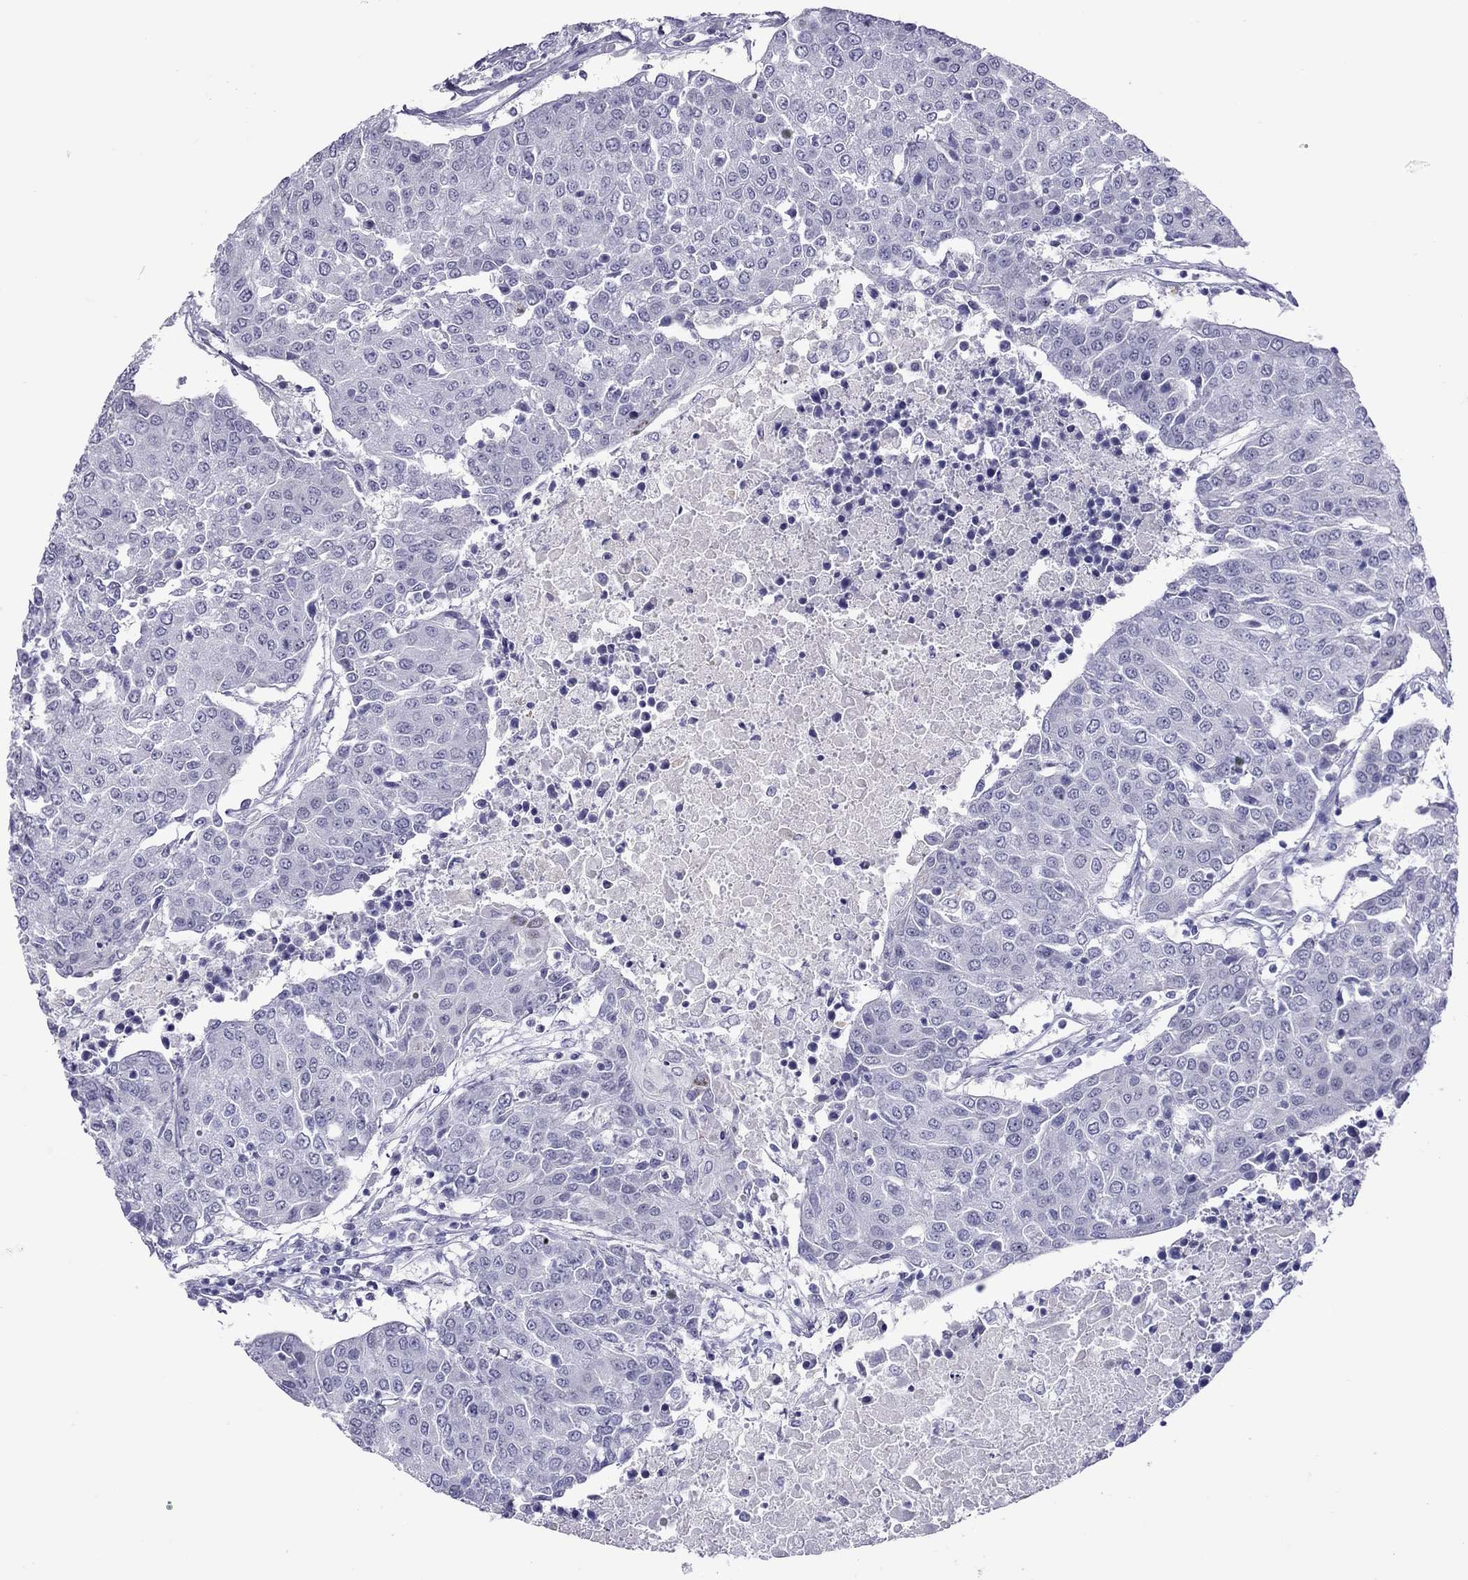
{"staining": {"intensity": "negative", "quantity": "none", "location": "none"}, "tissue": "urothelial cancer", "cell_type": "Tumor cells", "image_type": "cancer", "snomed": [{"axis": "morphology", "description": "Urothelial carcinoma, High grade"}, {"axis": "topography", "description": "Urinary bladder"}], "caption": "Protein analysis of urothelial cancer displays no significant expression in tumor cells.", "gene": "CHRNB3", "patient": {"sex": "female", "age": 85}}